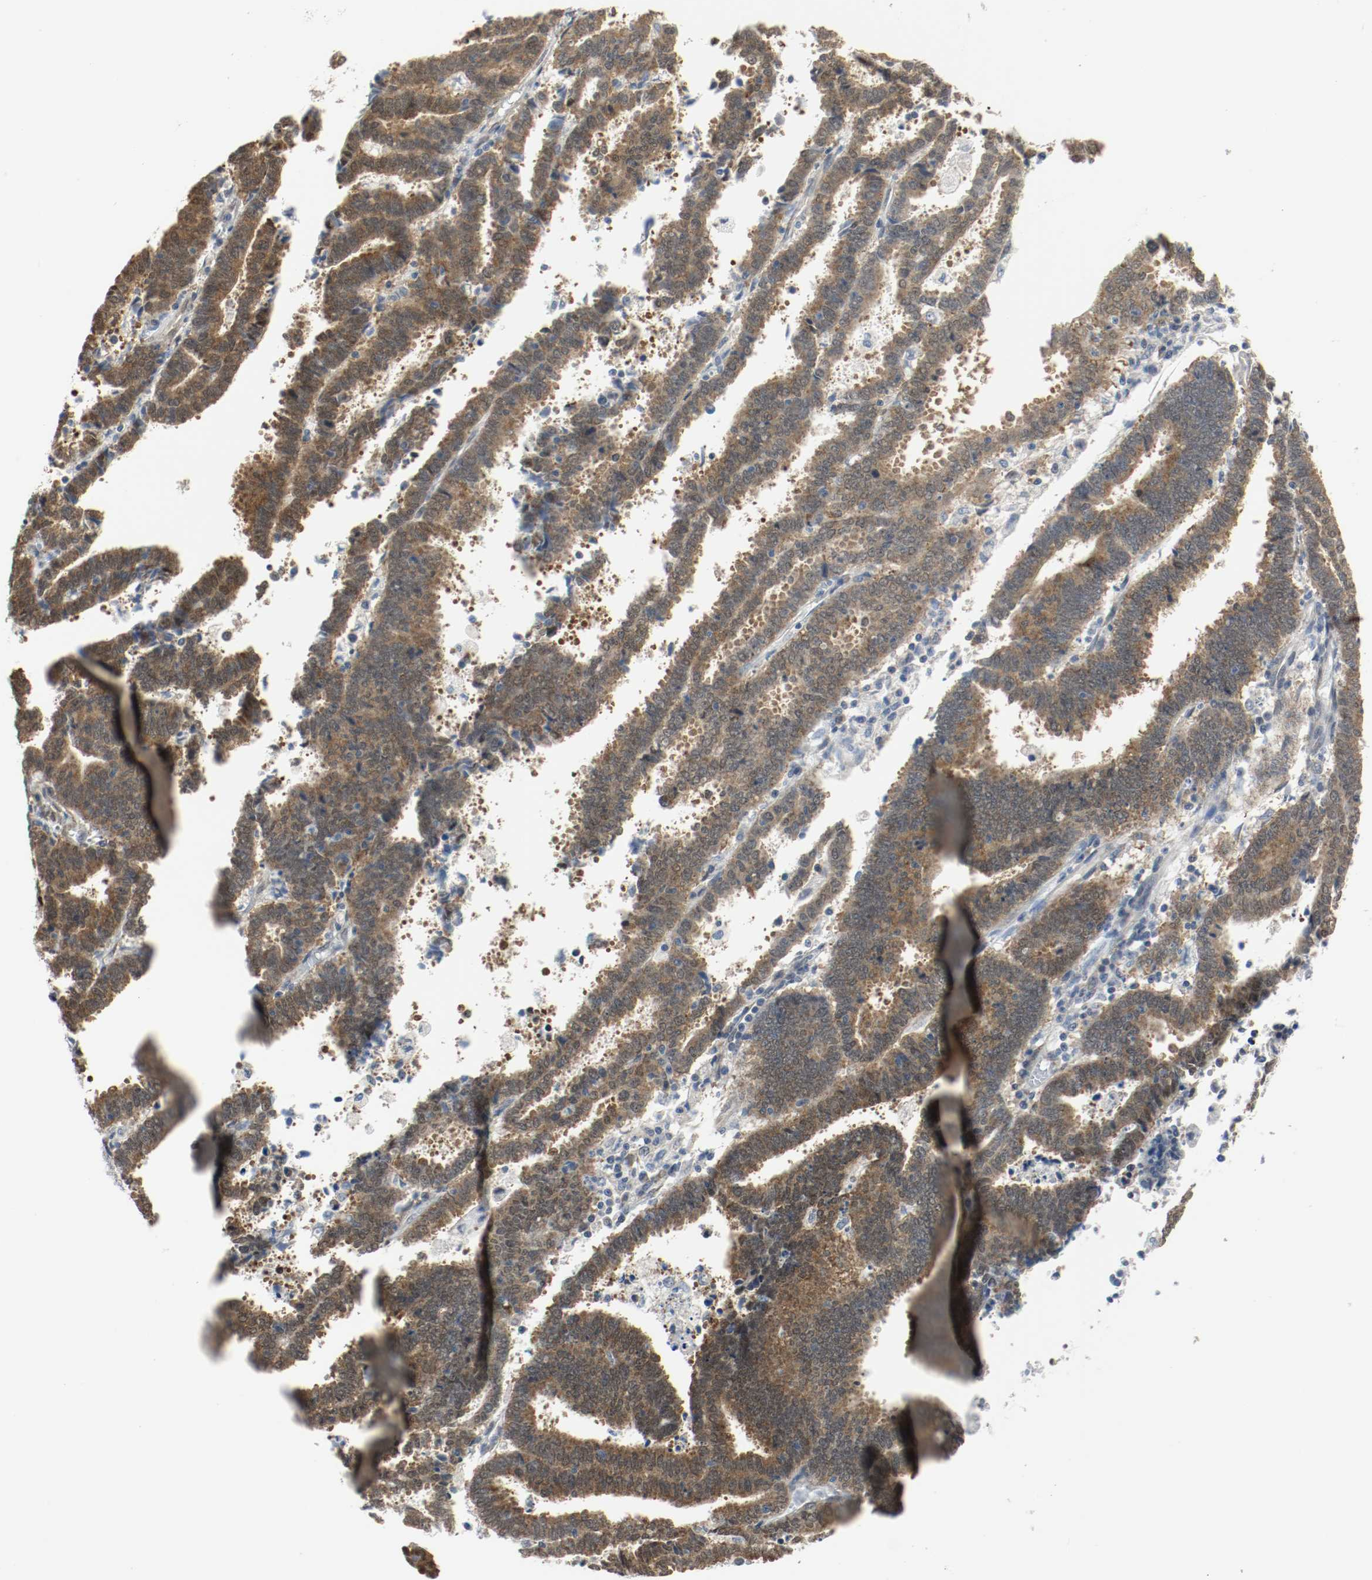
{"staining": {"intensity": "strong", "quantity": ">75%", "location": "cytoplasmic/membranous,nuclear"}, "tissue": "endometrial cancer", "cell_type": "Tumor cells", "image_type": "cancer", "snomed": [{"axis": "morphology", "description": "Adenocarcinoma, NOS"}, {"axis": "topography", "description": "Uterus"}], "caption": "IHC photomicrograph of neoplastic tissue: human adenocarcinoma (endometrial) stained using immunohistochemistry (IHC) reveals high levels of strong protein expression localized specifically in the cytoplasmic/membranous and nuclear of tumor cells, appearing as a cytoplasmic/membranous and nuclear brown color.", "gene": "PPME1", "patient": {"sex": "female", "age": 83}}